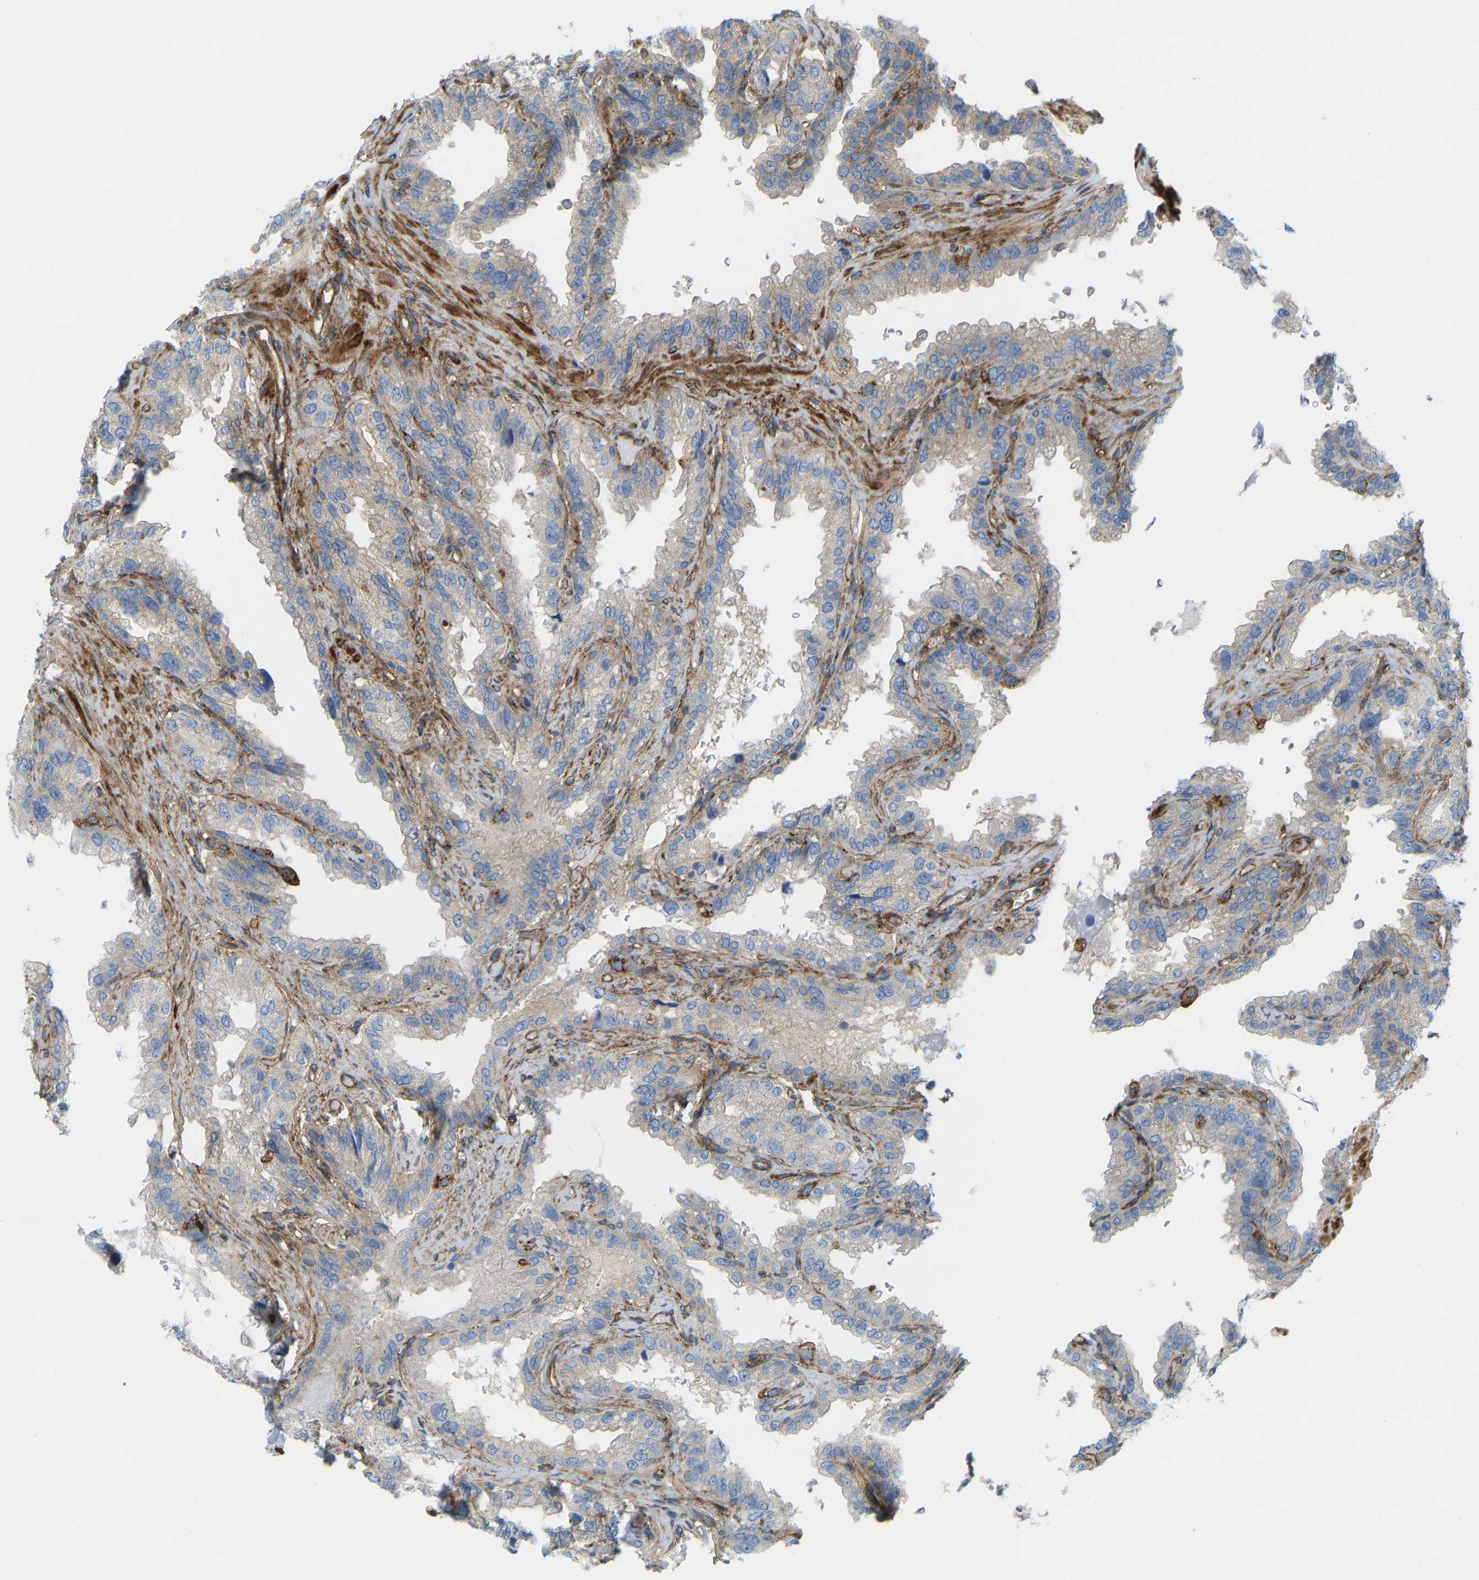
{"staining": {"intensity": "weak", "quantity": "<25%", "location": "cytoplasmic/membranous"}, "tissue": "seminal vesicle", "cell_type": "Glandular cells", "image_type": "normal", "snomed": [{"axis": "morphology", "description": "Normal tissue, NOS"}, {"axis": "topography", "description": "Seminal veicle"}], "caption": "Histopathology image shows no protein positivity in glandular cells of normal seminal vesicle. (DAB immunohistochemistry (IHC) visualized using brightfield microscopy, high magnification).", "gene": "PICALM", "patient": {"sex": "male", "age": 68}}